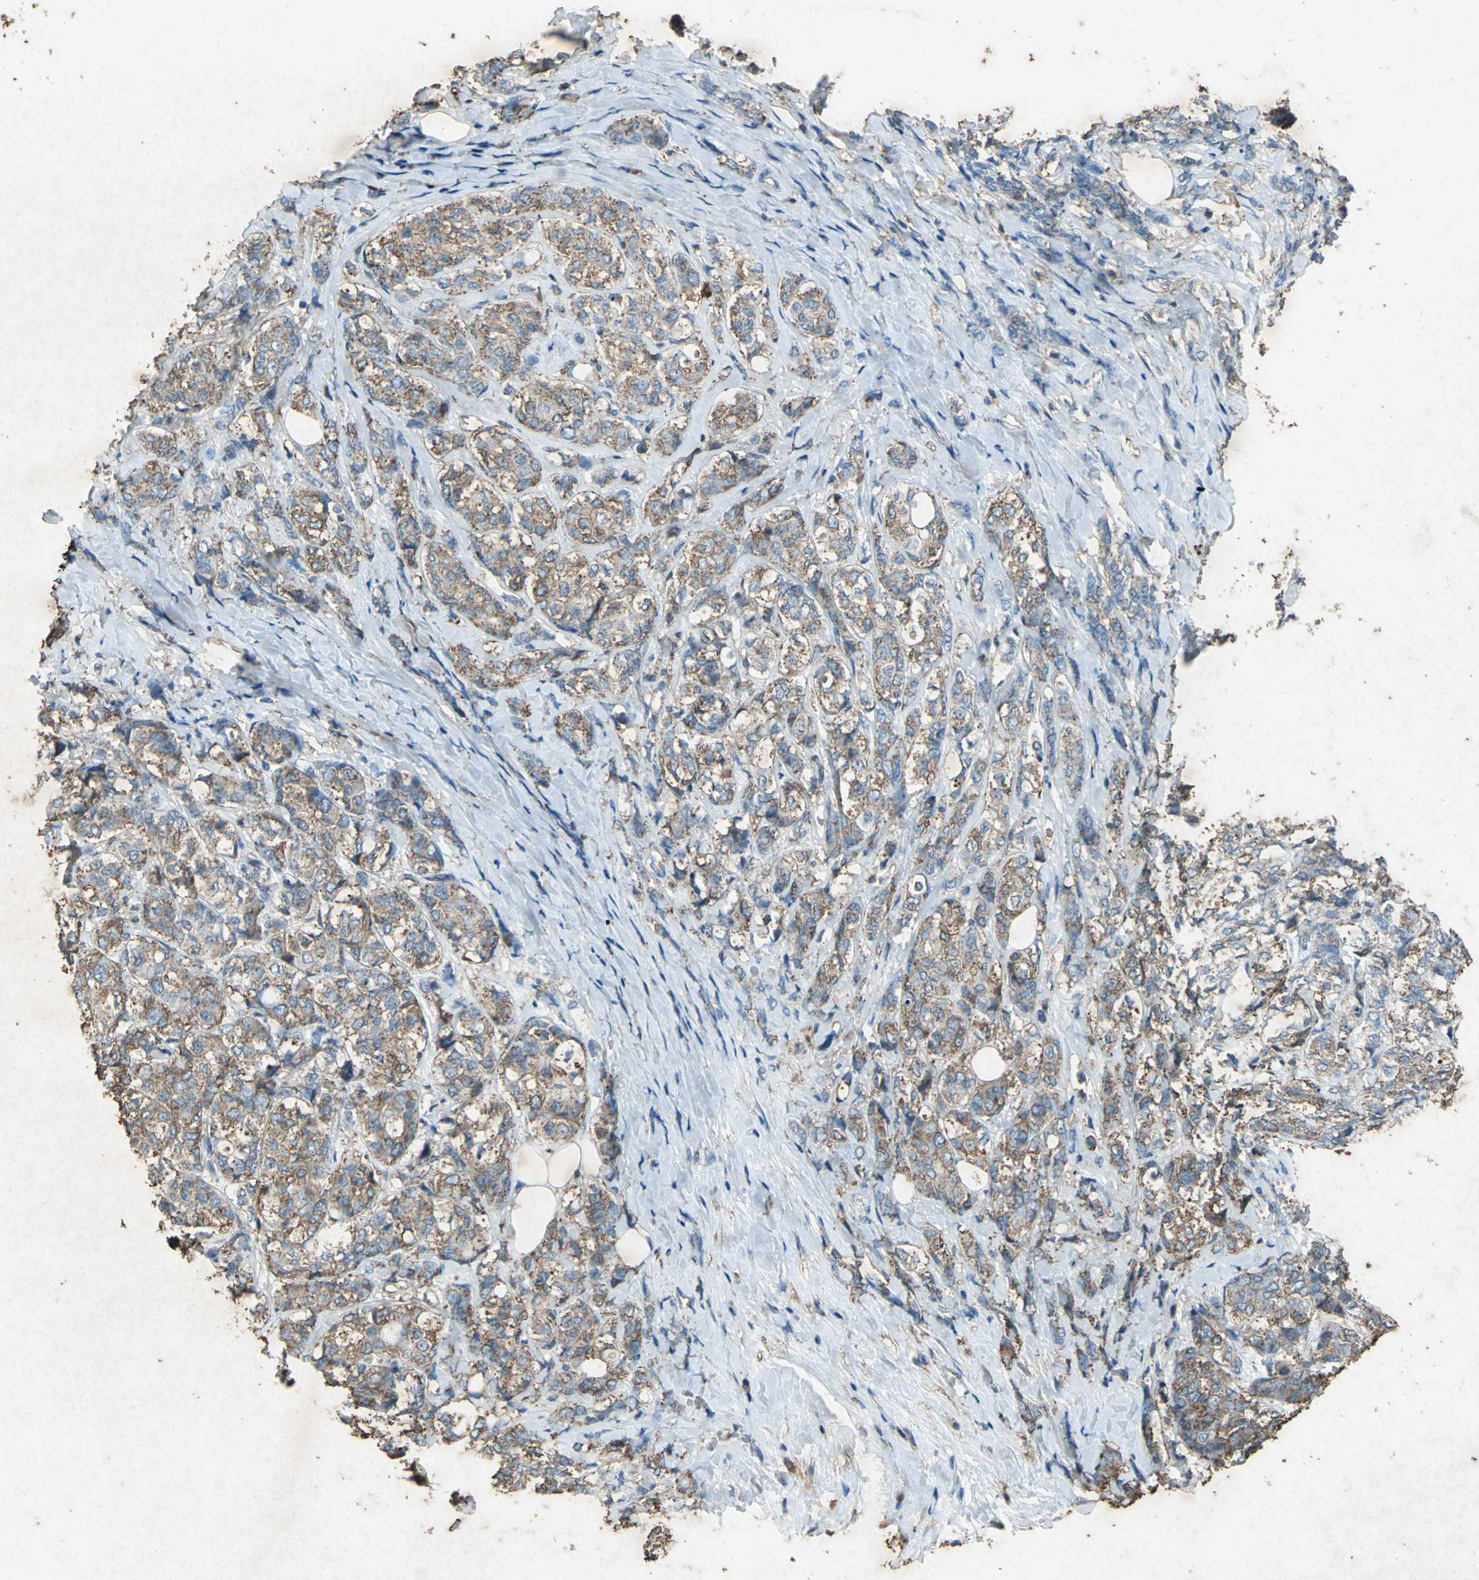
{"staining": {"intensity": "moderate", "quantity": ">75%", "location": "cytoplasmic/membranous"}, "tissue": "breast cancer", "cell_type": "Tumor cells", "image_type": "cancer", "snomed": [{"axis": "morphology", "description": "Lobular carcinoma"}, {"axis": "topography", "description": "Breast"}], "caption": "Protein staining of lobular carcinoma (breast) tissue exhibits moderate cytoplasmic/membranous staining in about >75% of tumor cells.", "gene": "CCR6", "patient": {"sex": "female", "age": 60}}